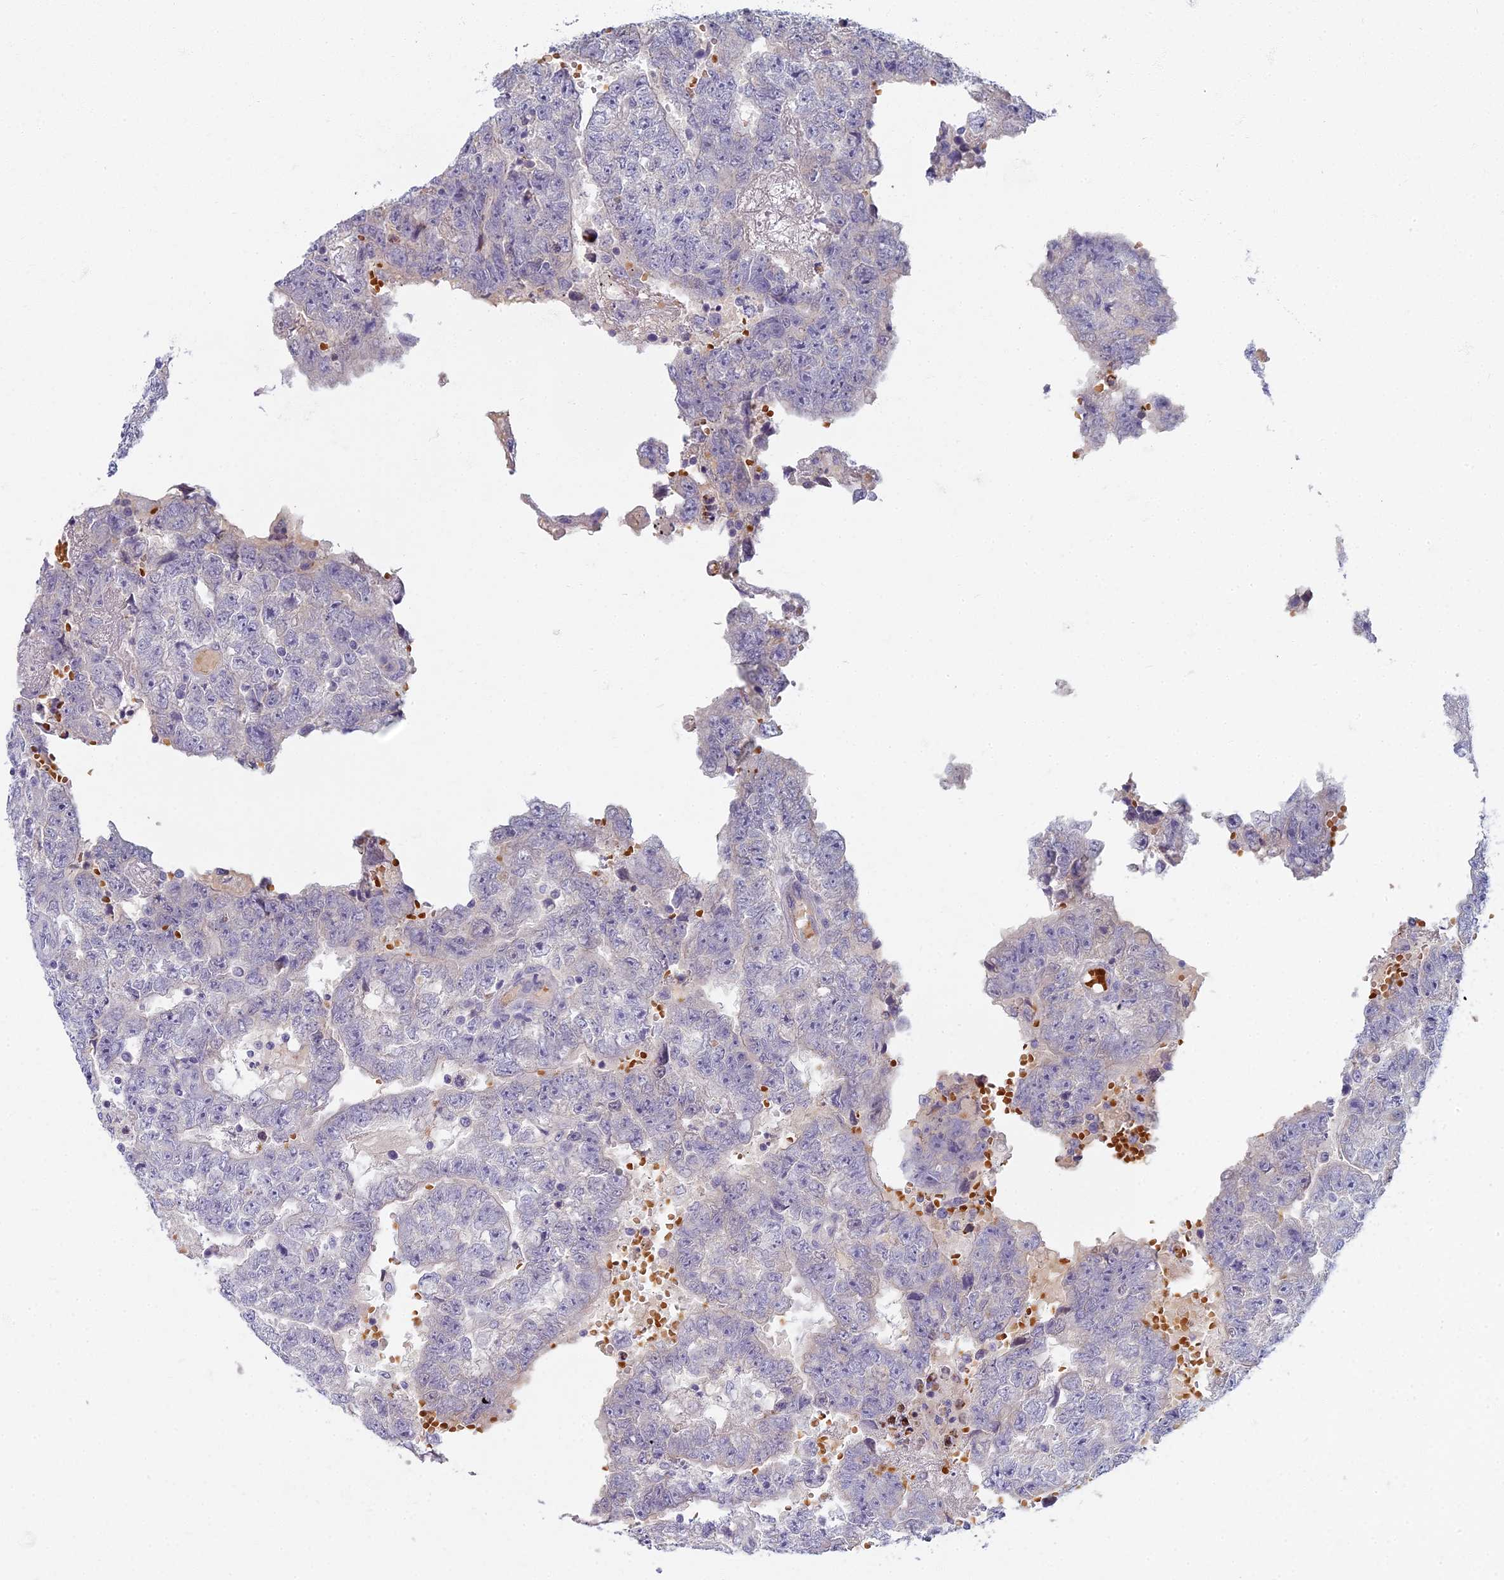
{"staining": {"intensity": "negative", "quantity": "none", "location": "none"}, "tissue": "testis cancer", "cell_type": "Tumor cells", "image_type": "cancer", "snomed": [{"axis": "morphology", "description": "Carcinoma, Embryonal, NOS"}, {"axis": "topography", "description": "Testis"}], "caption": "Immunohistochemistry (IHC) of testis cancer shows no positivity in tumor cells. (Stains: DAB immunohistochemistry (IHC) with hematoxylin counter stain, Microscopy: brightfield microscopy at high magnification).", "gene": "ARL15", "patient": {"sex": "male", "age": 25}}